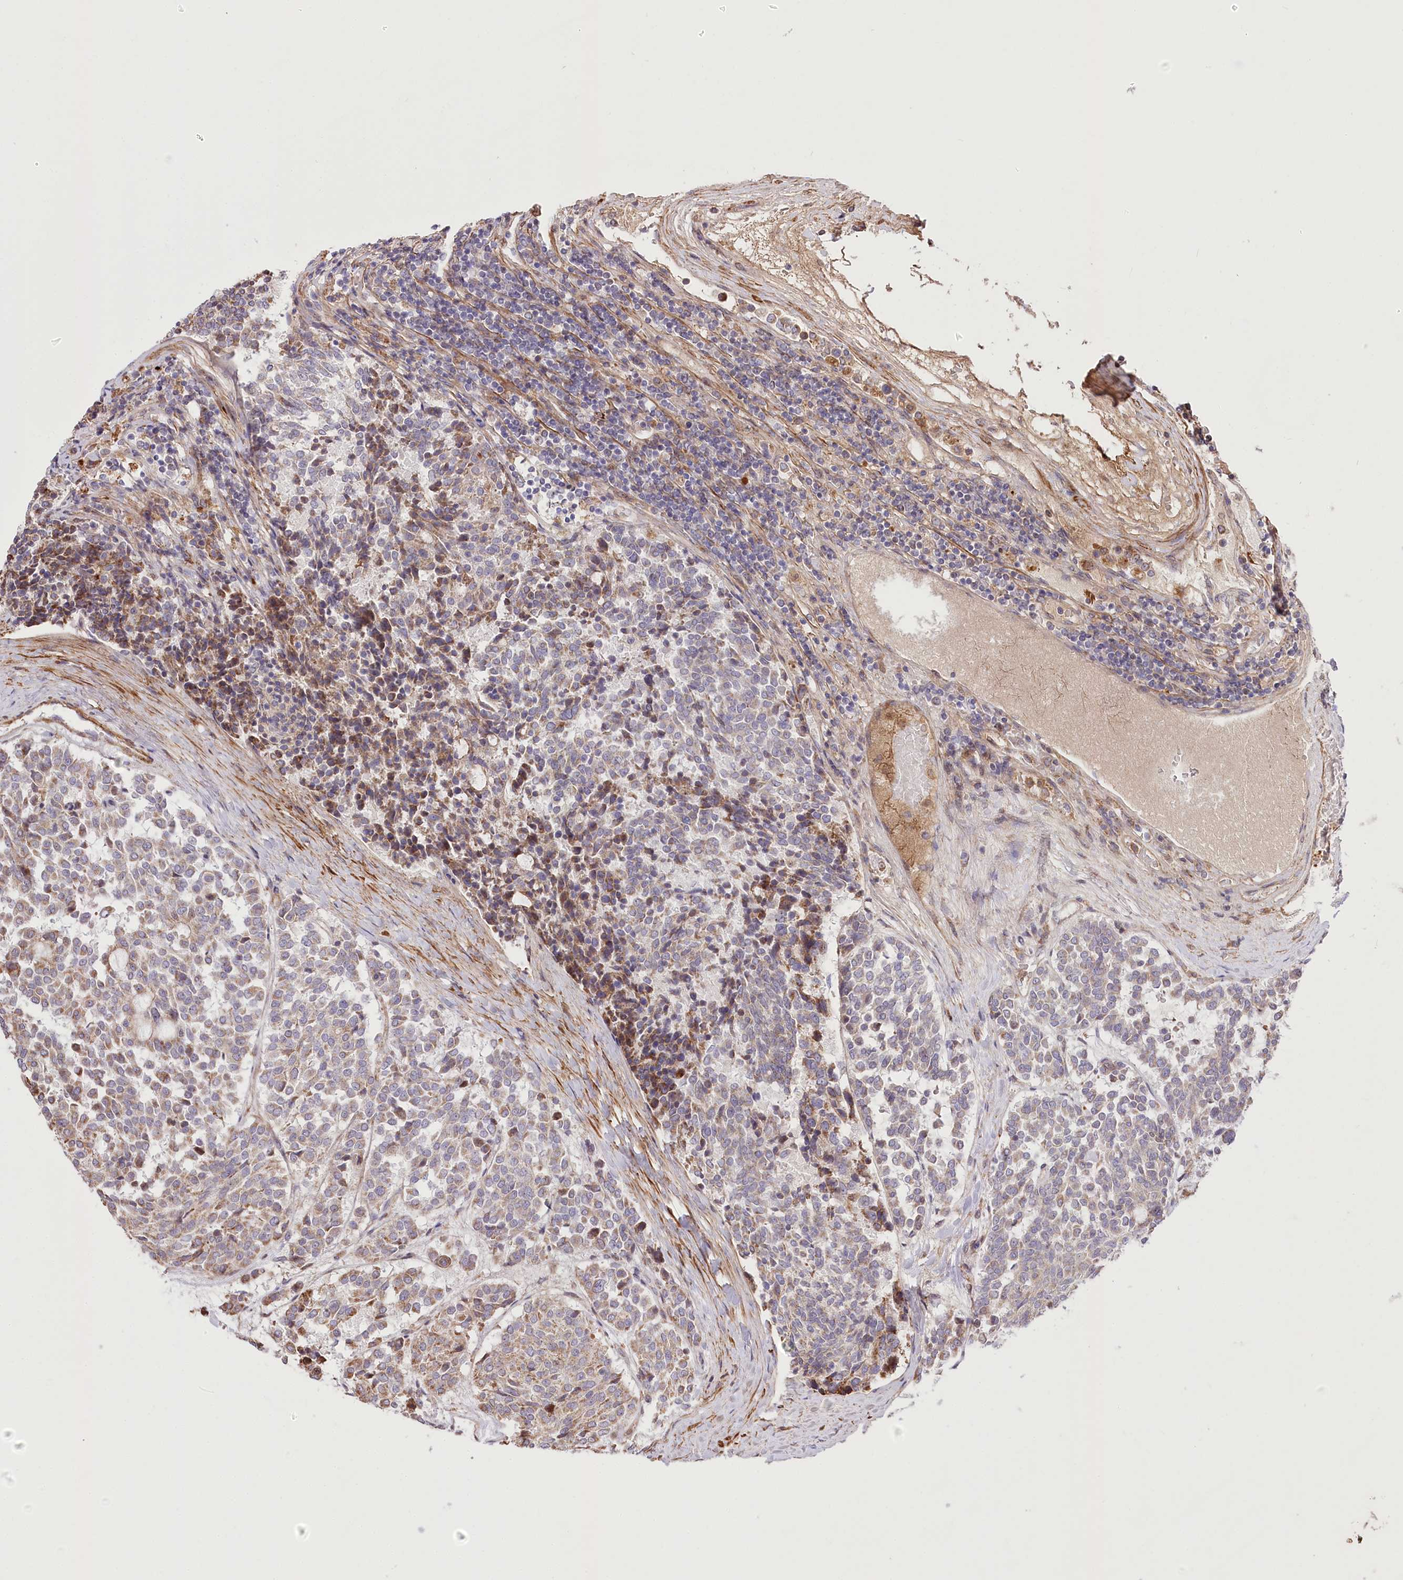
{"staining": {"intensity": "moderate", "quantity": "25%-75%", "location": "cytoplasmic/membranous"}, "tissue": "carcinoid", "cell_type": "Tumor cells", "image_type": "cancer", "snomed": [{"axis": "morphology", "description": "Carcinoid, malignant, NOS"}, {"axis": "topography", "description": "Pancreas"}], "caption": "Protein staining of carcinoid (malignant) tissue shows moderate cytoplasmic/membranous expression in approximately 25%-75% of tumor cells. (DAB (3,3'-diaminobenzidine) IHC, brown staining for protein, blue staining for nuclei).", "gene": "RNF24", "patient": {"sex": "female", "age": 54}}